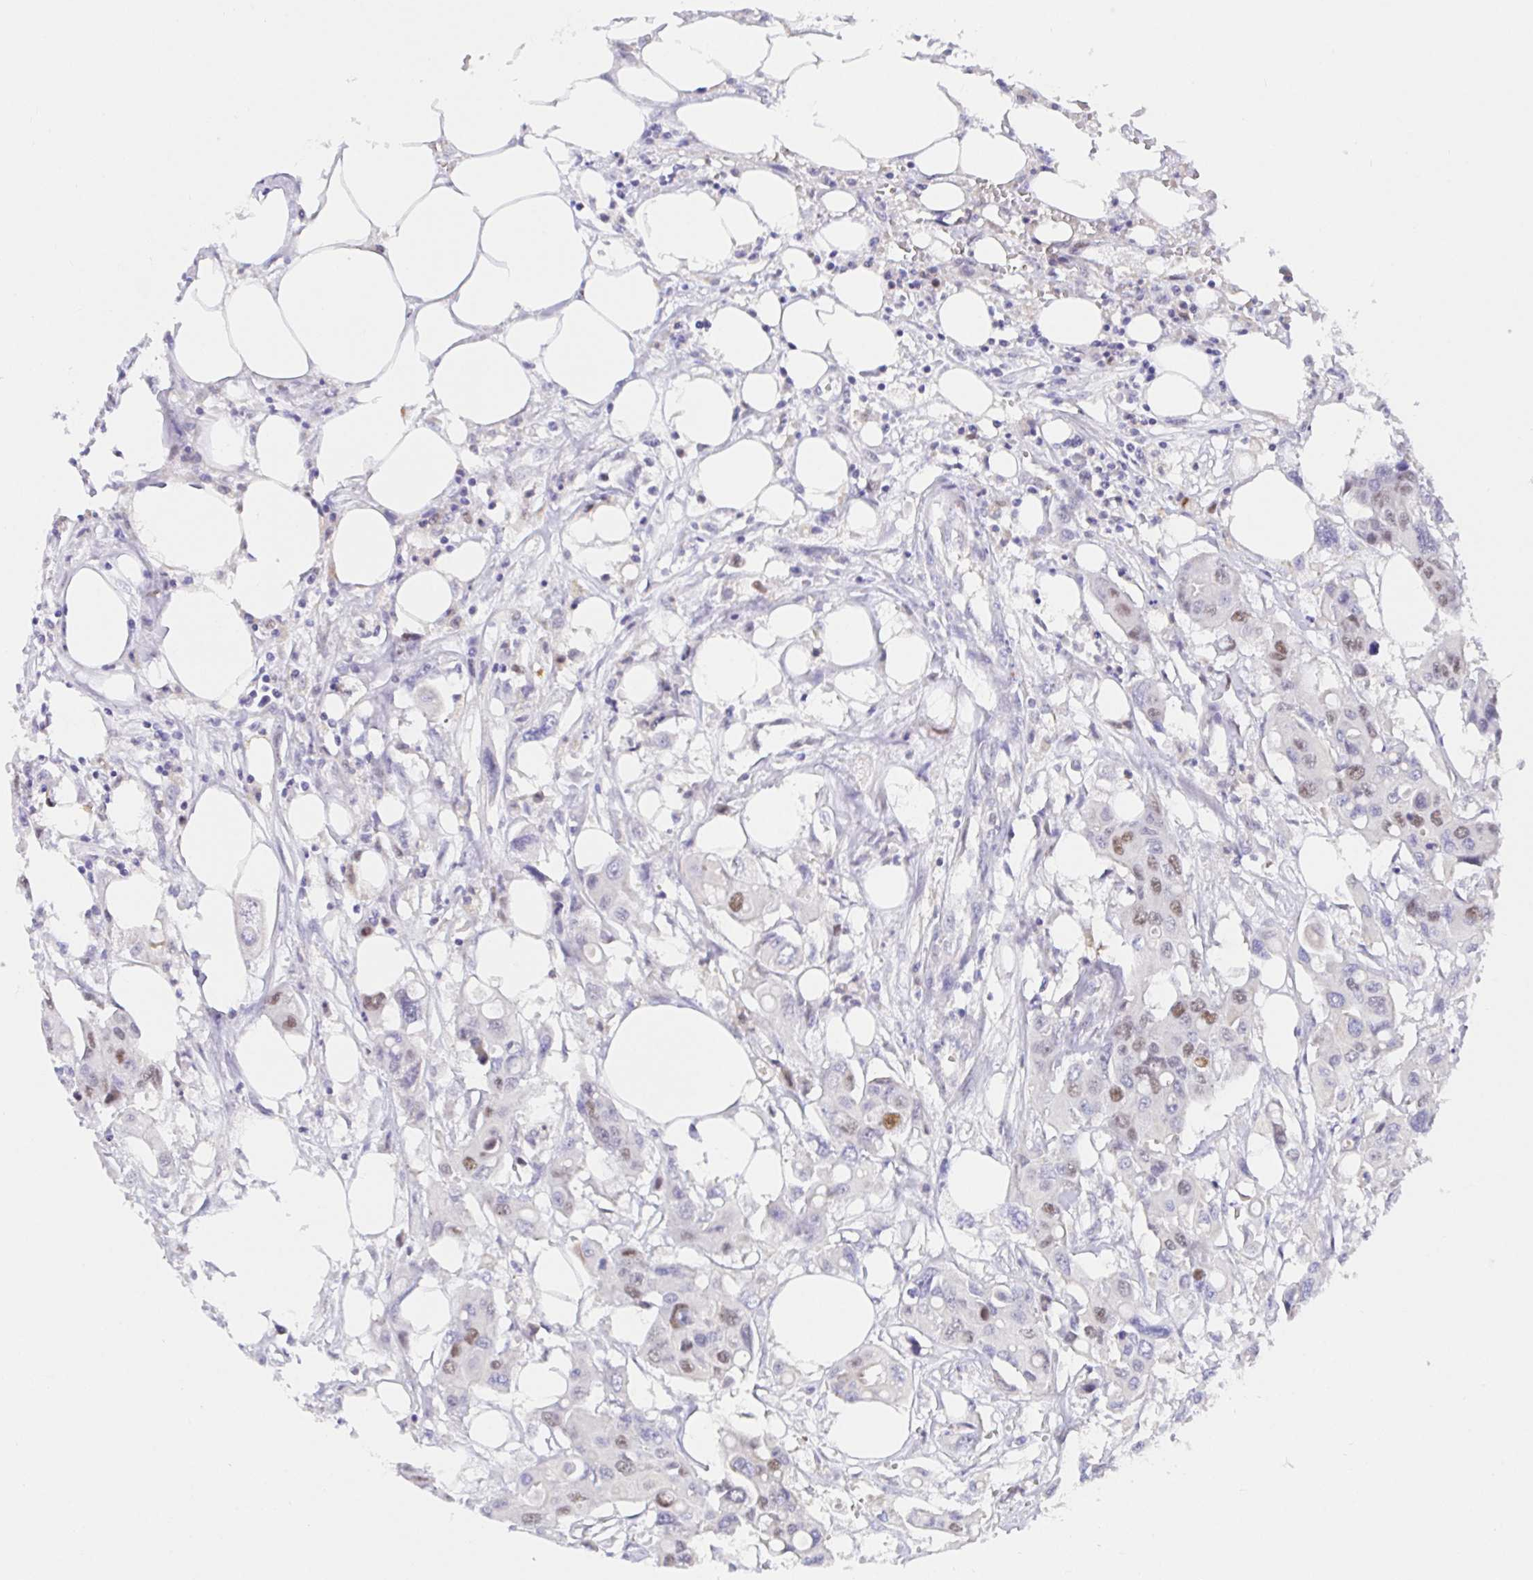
{"staining": {"intensity": "moderate", "quantity": "<25%", "location": "nuclear"}, "tissue": "colorectal cancer", "cell_type": "Tumor cells", "image_type": "cancer", "snomed": [{"axis": "morphology", "description": "Adenocarcinoma, NOS"}, {"axis": "topography", "description": "Colon"}], "caption": "Immunohistochemistry image of human adenocarcinoma (colorectal) stained for a protein (brown), which exhibits low levels of moderate nuclear expression in approximately <25% of tumor cells.", "gene": "TIMELESS", "patient": {"sex": "male", "age": 77}}